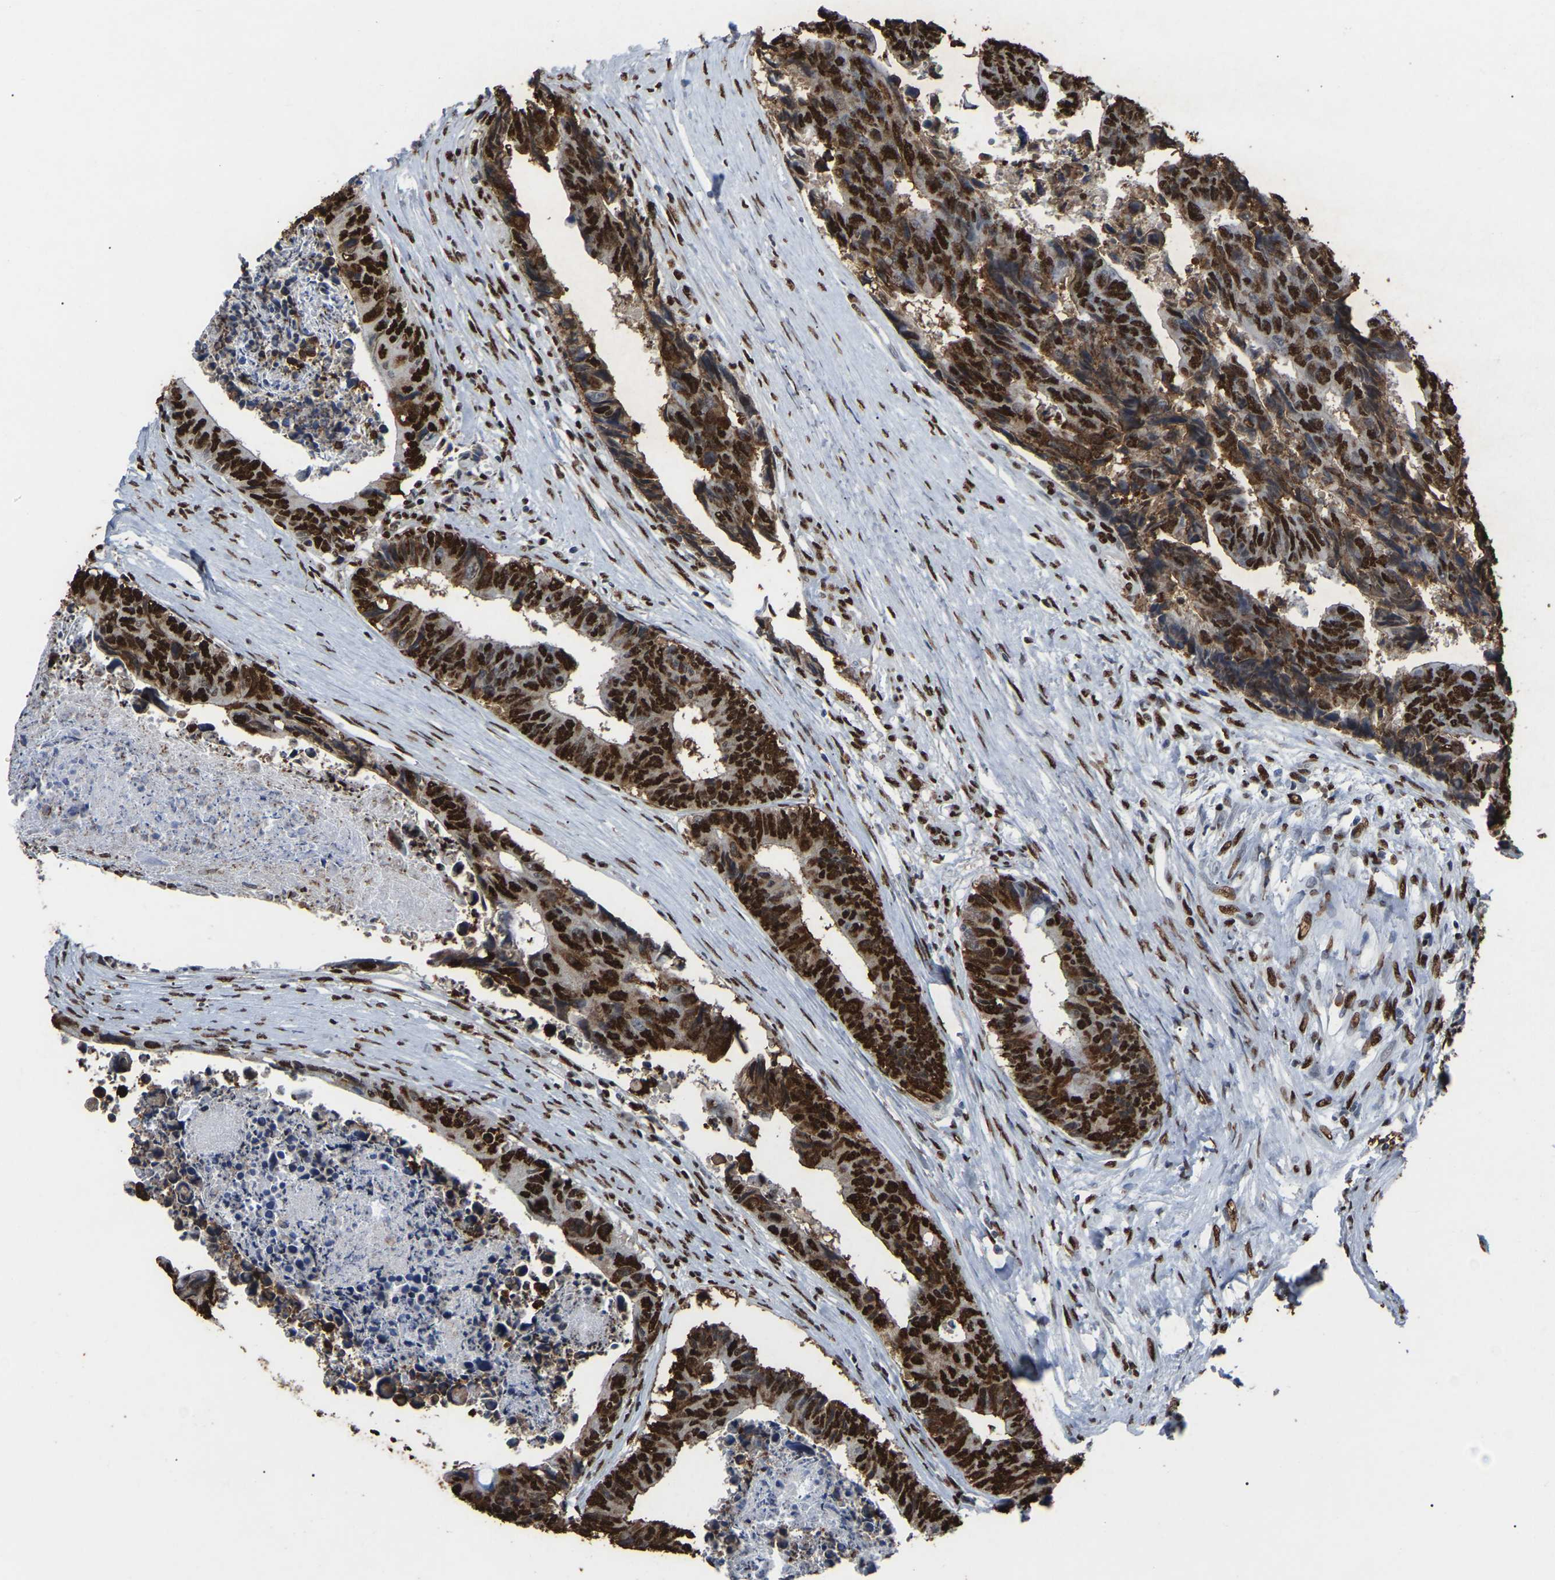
{"staining": {"intensity": "strong", "quantity": ">75%", "location": "nuclear"}, "tissue": "colorectal cancer", "cell_type": "Tumor cells", "image_type": "cancer", "snomed": [{"axis": "morphology", "description": "Adenocarcinoma, NOS"}, {"axis": "topography", "description": "Rectum"}], "caption": "Adenocarcinoma (colorectal) was stained to show a protein in brown. There is high levels of strong nuclear expression in approximately >75% of tumor cells.", "gene": "RBL2", "patient": {"sex": "male", "age": 84}}